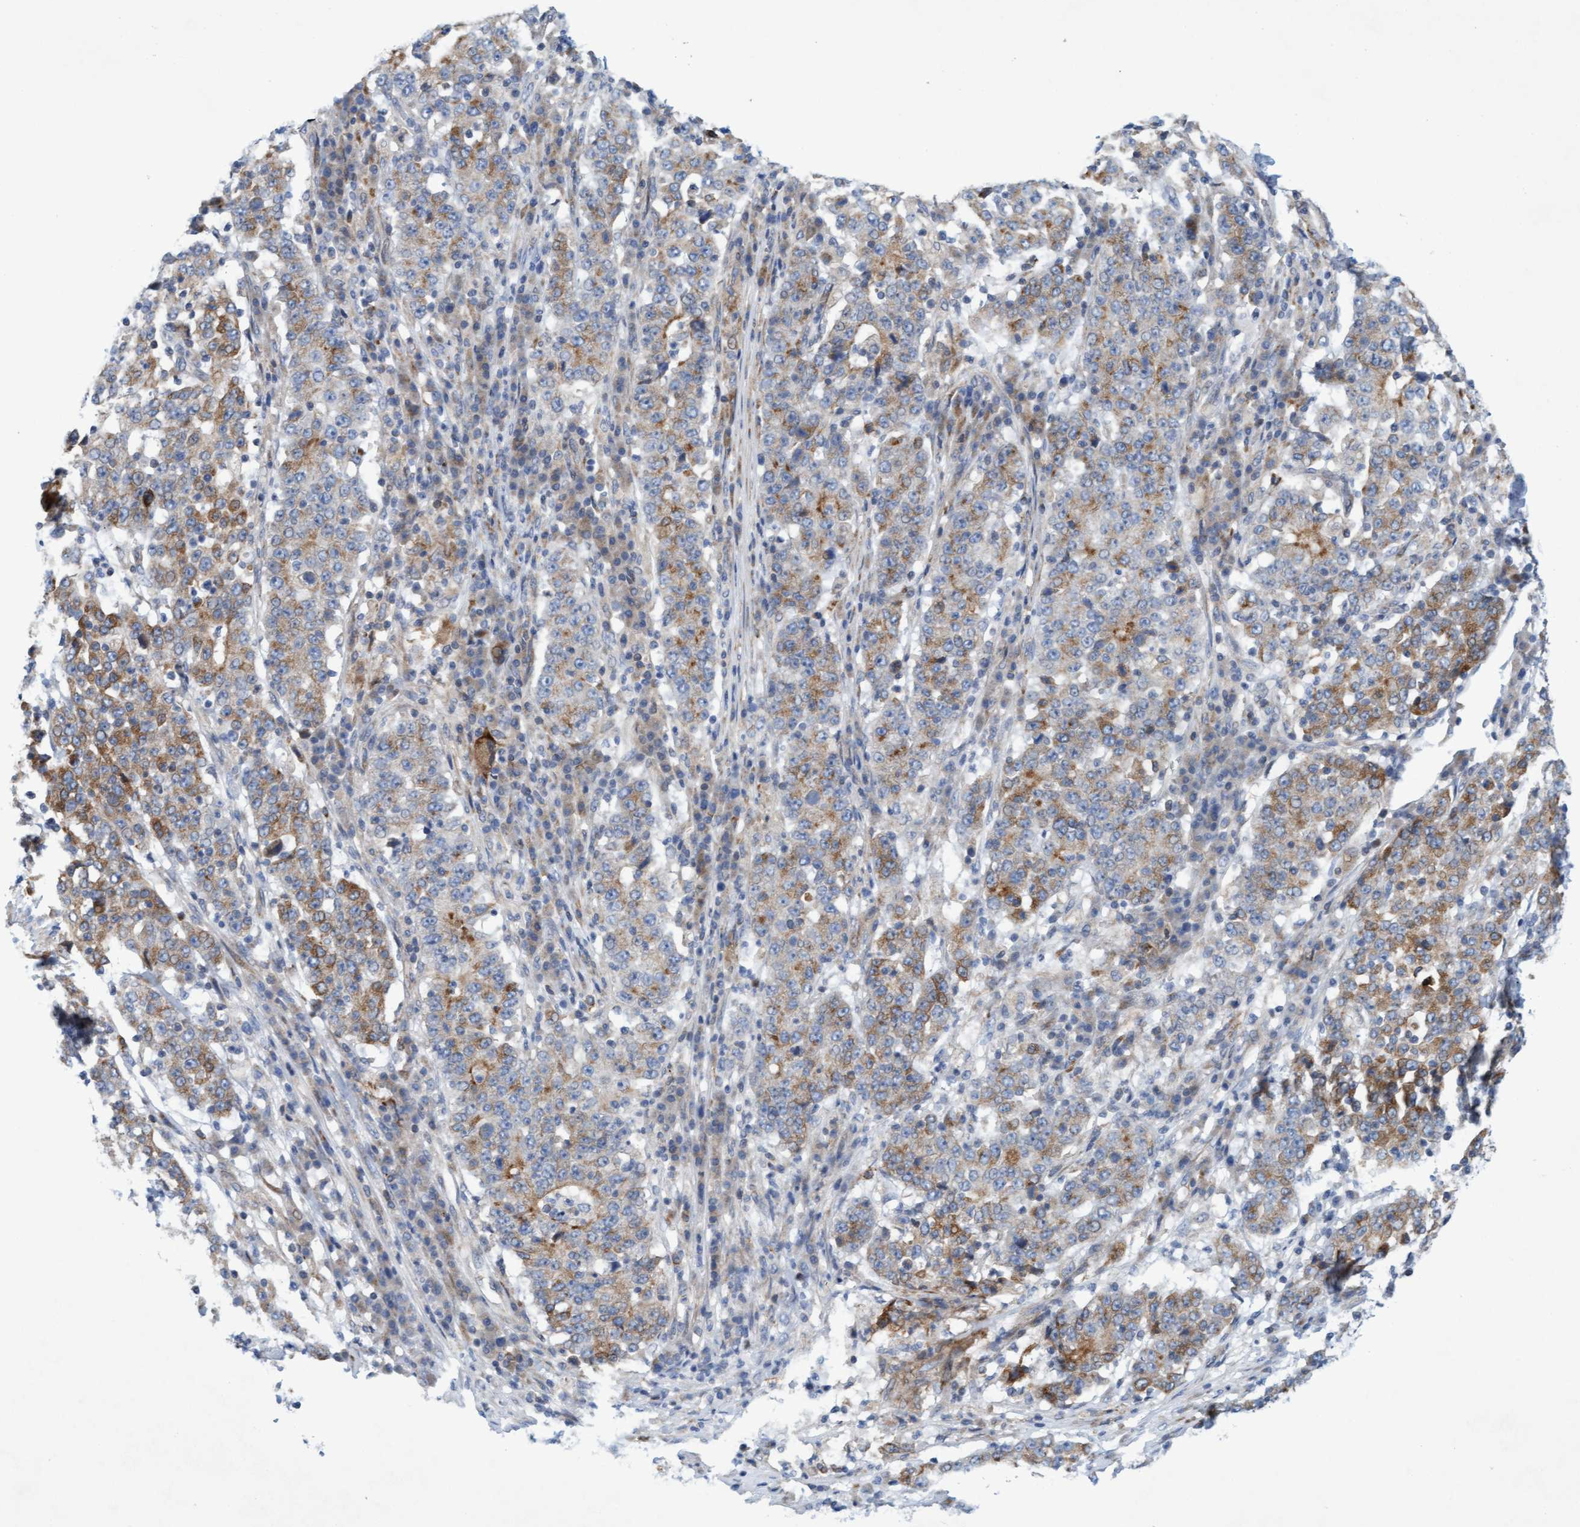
{"staining": {"intensity": "moderate", "quantity": "25%-75%", "location": "cytoplasmic/membranous"}, "tissue": "stomach cancer", "cell_type": "Tumor cells", "image_type": "cancer", "snomed": [{"axis": "morphology", "description": "Adenocarcinoma, NOS"}, {"axis": "topography", "description": "Stomach"}], "caption": "Moderate cytoplasmic/membranous positivity for a protein is appreciated in about 25%-75% of tumor cells of stomach cancer (adenocarcinoma) using IHC.", "gene": "SLC28A3", "patient": {"sex": "male", "age": 59}}